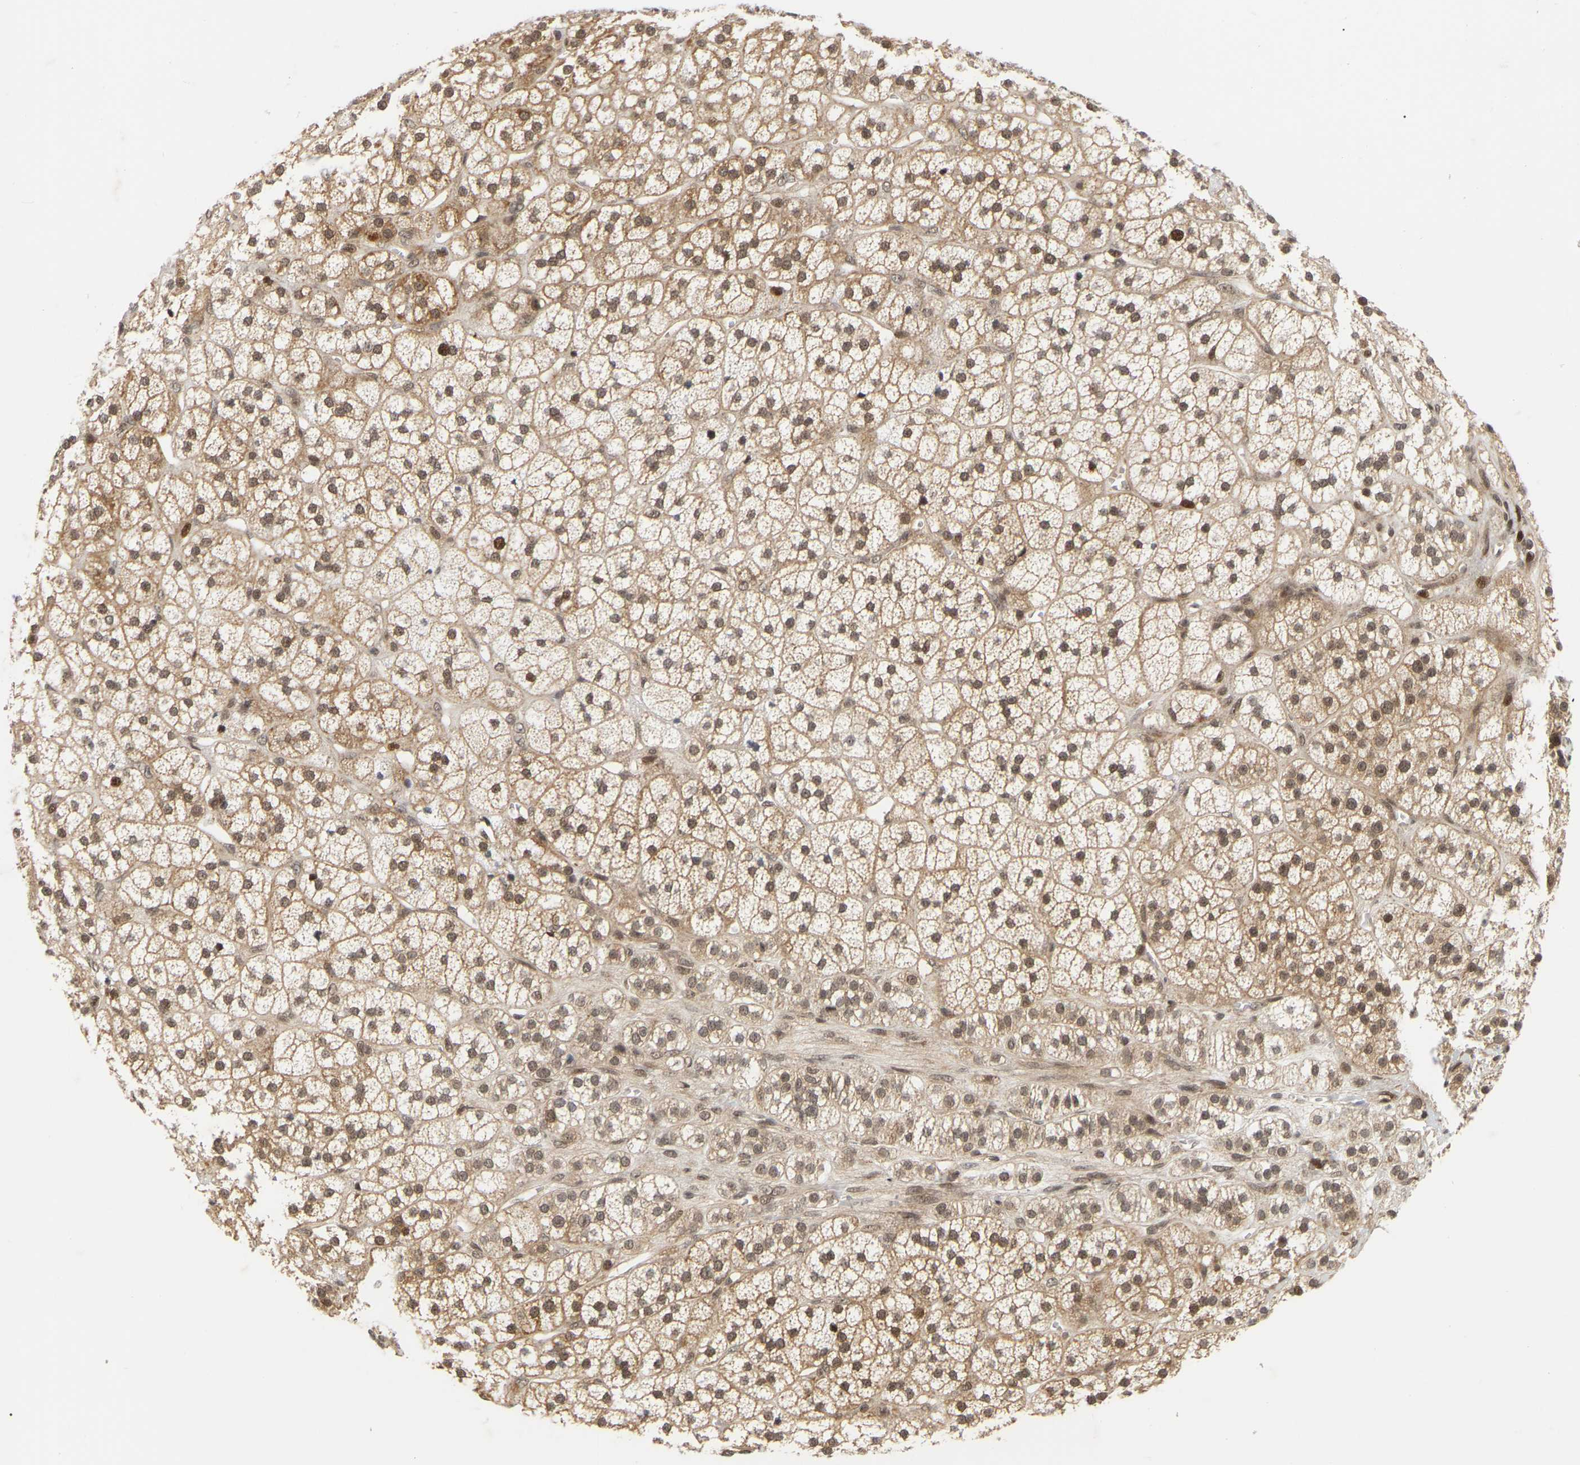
{"staining": {"intensity": "moderate", "quantity": ">75%", "location": "cytoplasmic/membranous,nuclear"}, "tissue": "adrenal gland", "cell_type": "Glandular cells", "image_type": "normal", "snomed": [{"axis": "morphology", "description": "Normal tissue, NOS"}, {"axis": "topography", "description": "Adrenal gland"}], "caption": "Benign adrenal gland displays moderate cytoplasmic/membranous,nuclear staining in about >75% of glandular cells, visualized by immunohistochemistry. The staining was performed using DAB, with brown indicating positive protein expression. Nuclei are stained blue with hematoxylin.", "gene": "NFE2L2", "patient": {"sex": "male", "age": 56}}